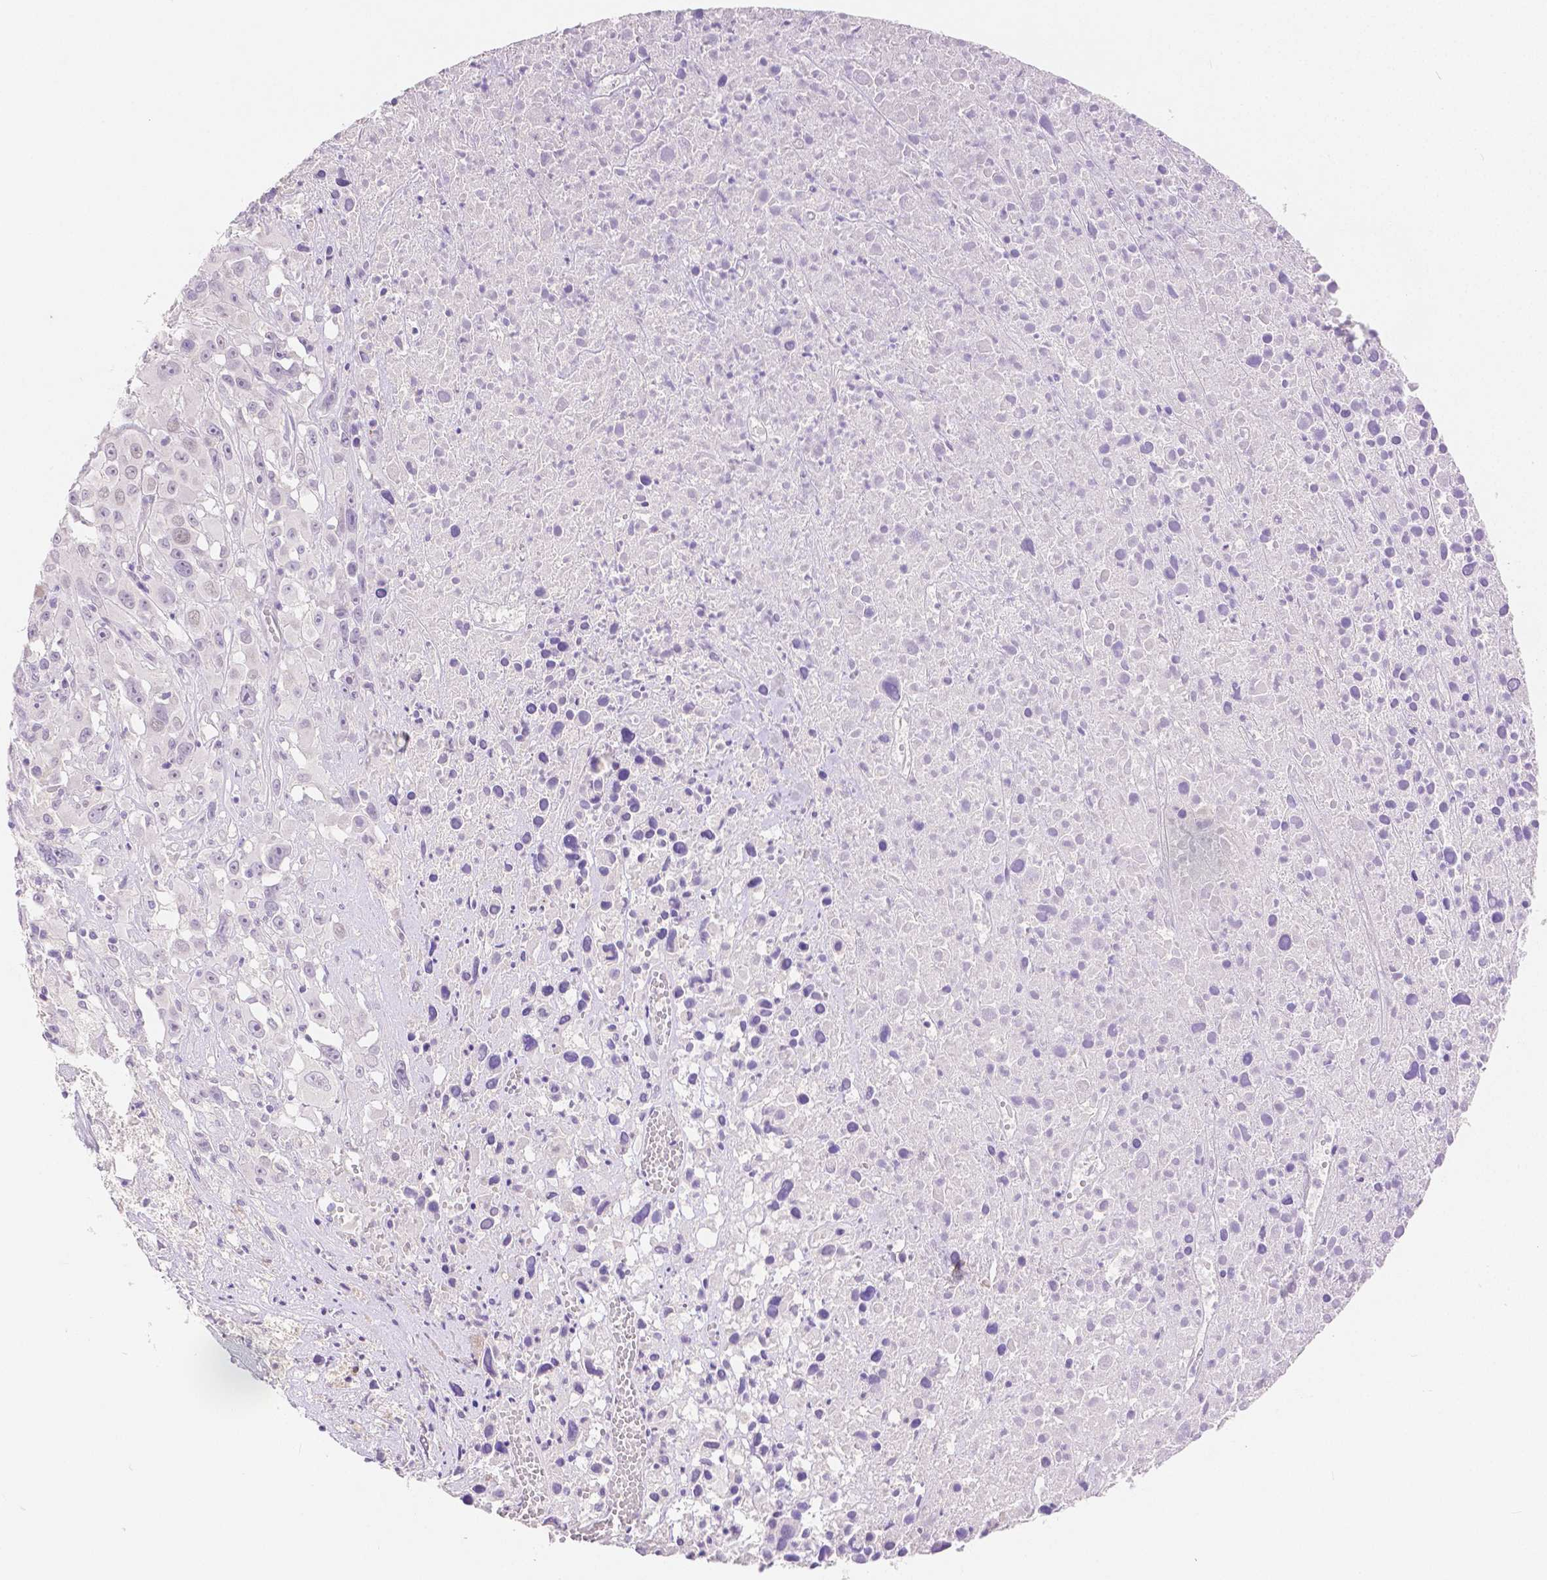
{"staining": {"intensity": "negative", "quantity": "none", "location": "none"}, "tissue": "melanoma", "cell_type": "Tumor cells", "image_type": "cancer", "snomed": [{"axis": "morphology", "description": "Malignant melanoma, Metastatic site"}, {"axis": "topography", "description": "Soft tissue"}], "caption": "Immunohistochemistry photomicrograph of melanoma stained for a protein (brown), which reveals no expression in tumor cells.", "gene": "HNF1B", "patient": {"sex": "male", "age": 50}}